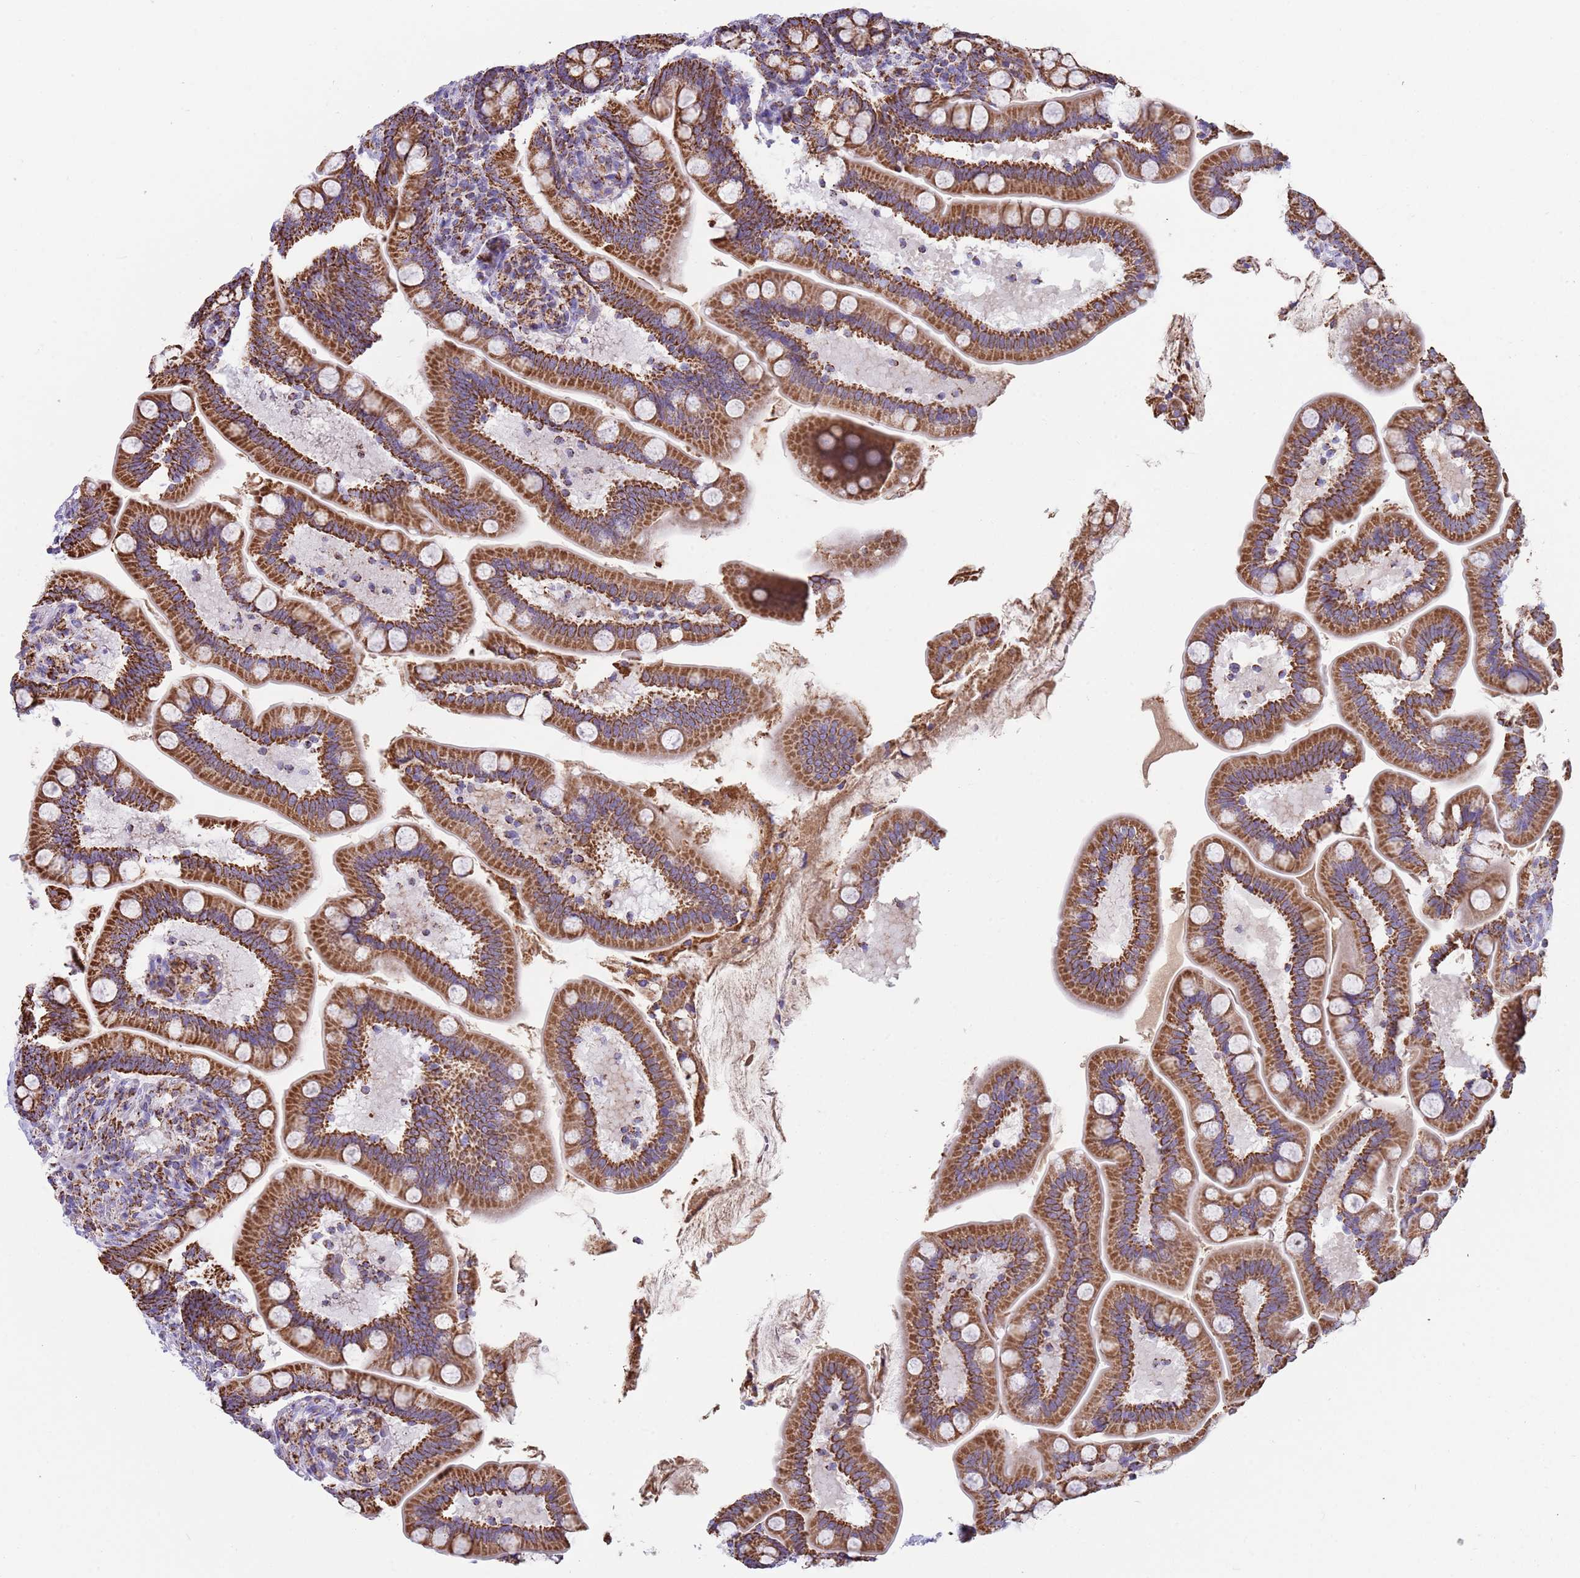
{"staining": {"intensity": "strong", "quantity": ">75%", "location": "cytoplasmic/membranous"}, "tissue": "small intestine", "cell_type": "Glandular cells", "image_type": "normal", "snomed": [{"axis": "morphology", "description": "Normal tissue, NOS"}, {"axis": "topography", "description": "Small intestine"}], "caption": "An immunohistochemistry (IHC) photomicrograph of normal tissue is shown. Protein staining in brown shows strong cytoplasmic/membranous positivity in small intestine within glandular cells. Immunohistochemistry stains the protein of interest in brown and the nuclei are stained blue.", "gene": "TTLL1", "patient": {"sex": "female", "age": 64}}